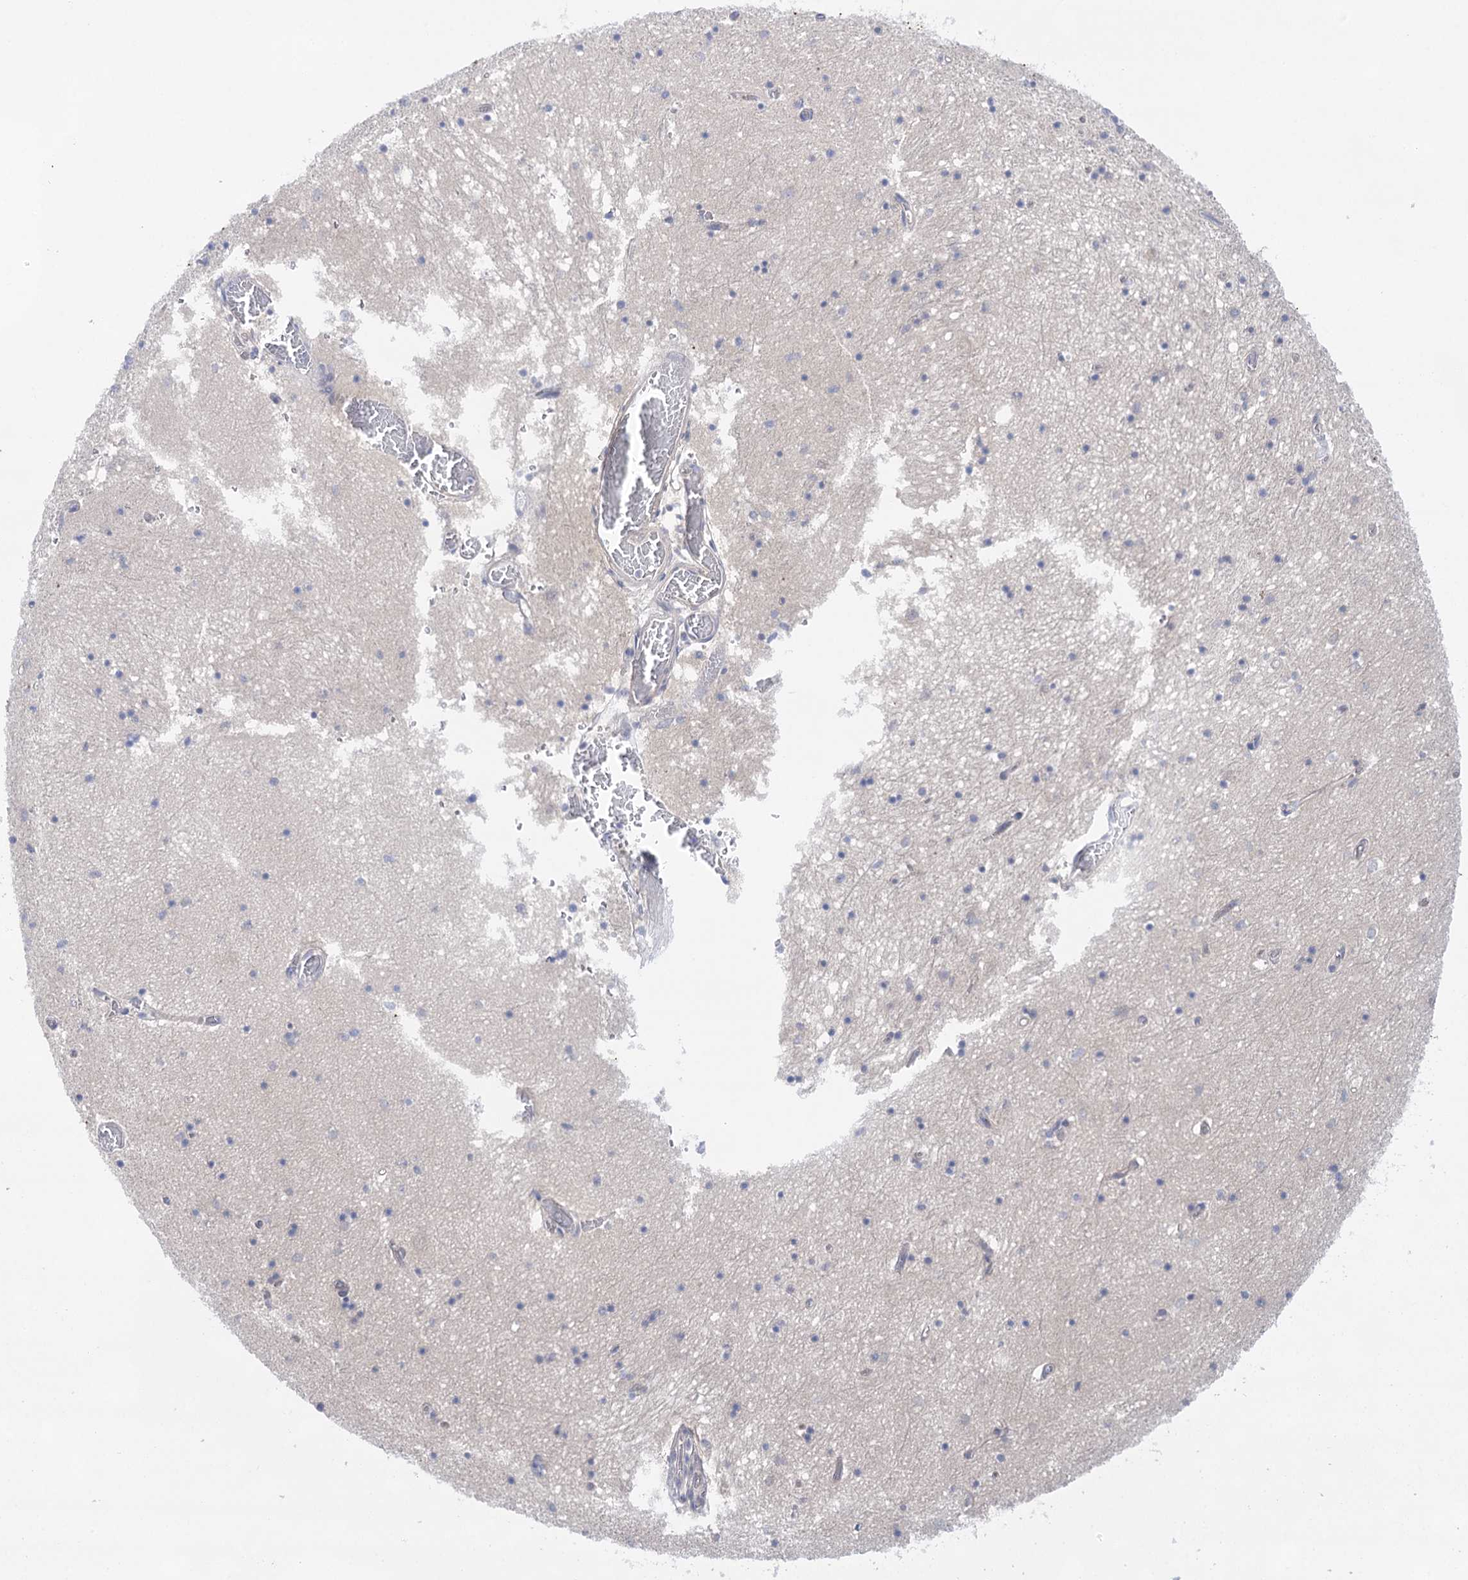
{"staining": {"intensity": "negative", "quantity": "none", "location": "none"}, "tissue": "hippocampus", "cell_type": "Glial cells", "image_type": "normal", "snomed": [{"axis": "morphology", "description": "Normal tissue, NOS"}, {"axis": "topography", "description": "Hippocampus"}], "caption": "A micrograph of human hippocampus is negative for staining in glial cells.", "gene": "LALBA", "patient": {"sex": "male", "age": 70}}